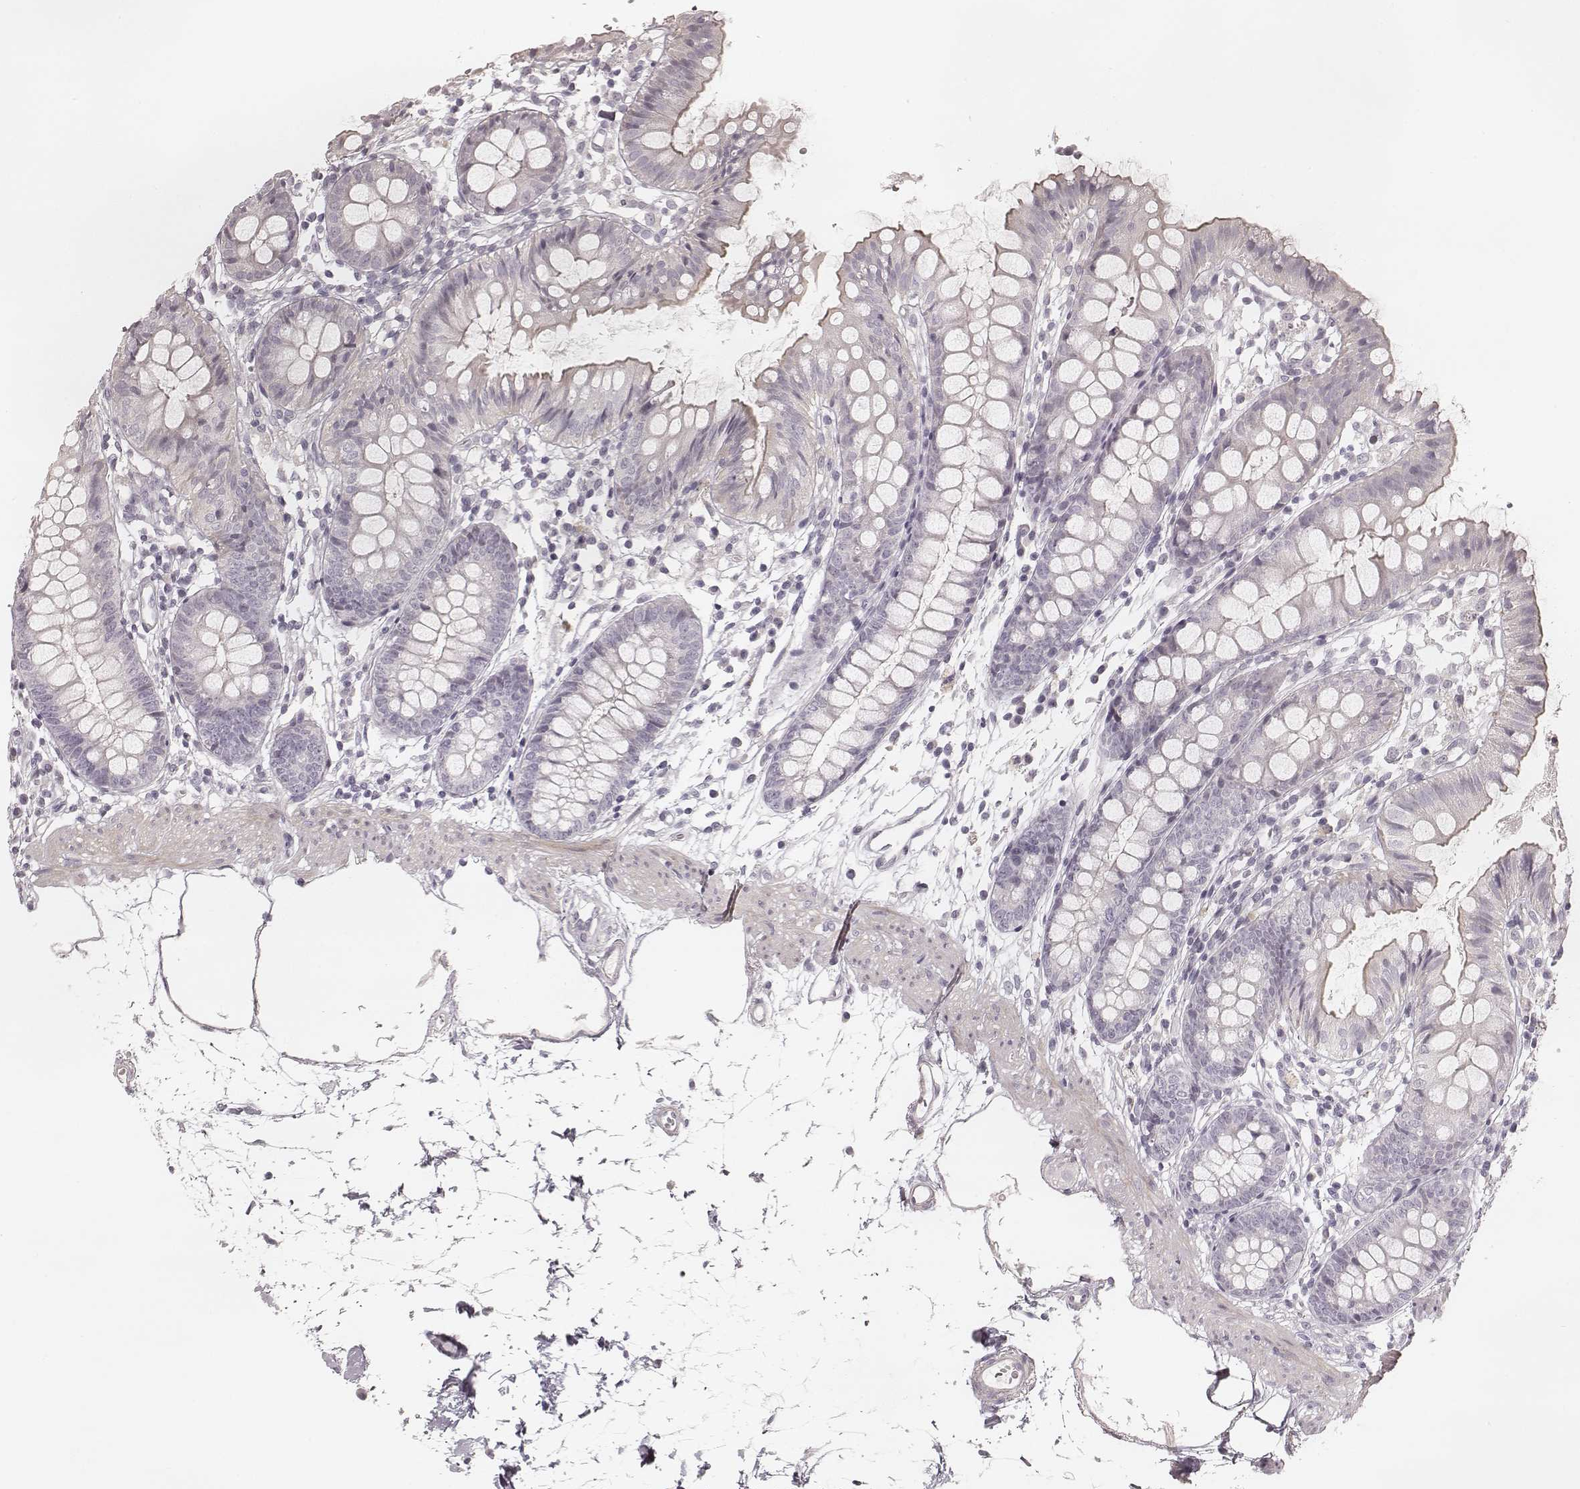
{"staining": {"intensity": "negative", "quantity": "none", "location": "none"}, "tissue": "colon", "cell_type": "Endothelial cells", "image_type": "normal", "snomed": [{"axis": "morphology", "description": "Normal tissue, NOS"}, {"axis": "topography", "description": "Colon"}], "caption": "There is no significant expression in endothelial cells of colon. (Immunohistochemistry, brightfield microscopy, high magnification).", "gene": "SPATA24", "patient": {"sex": "female", "age": 84}}